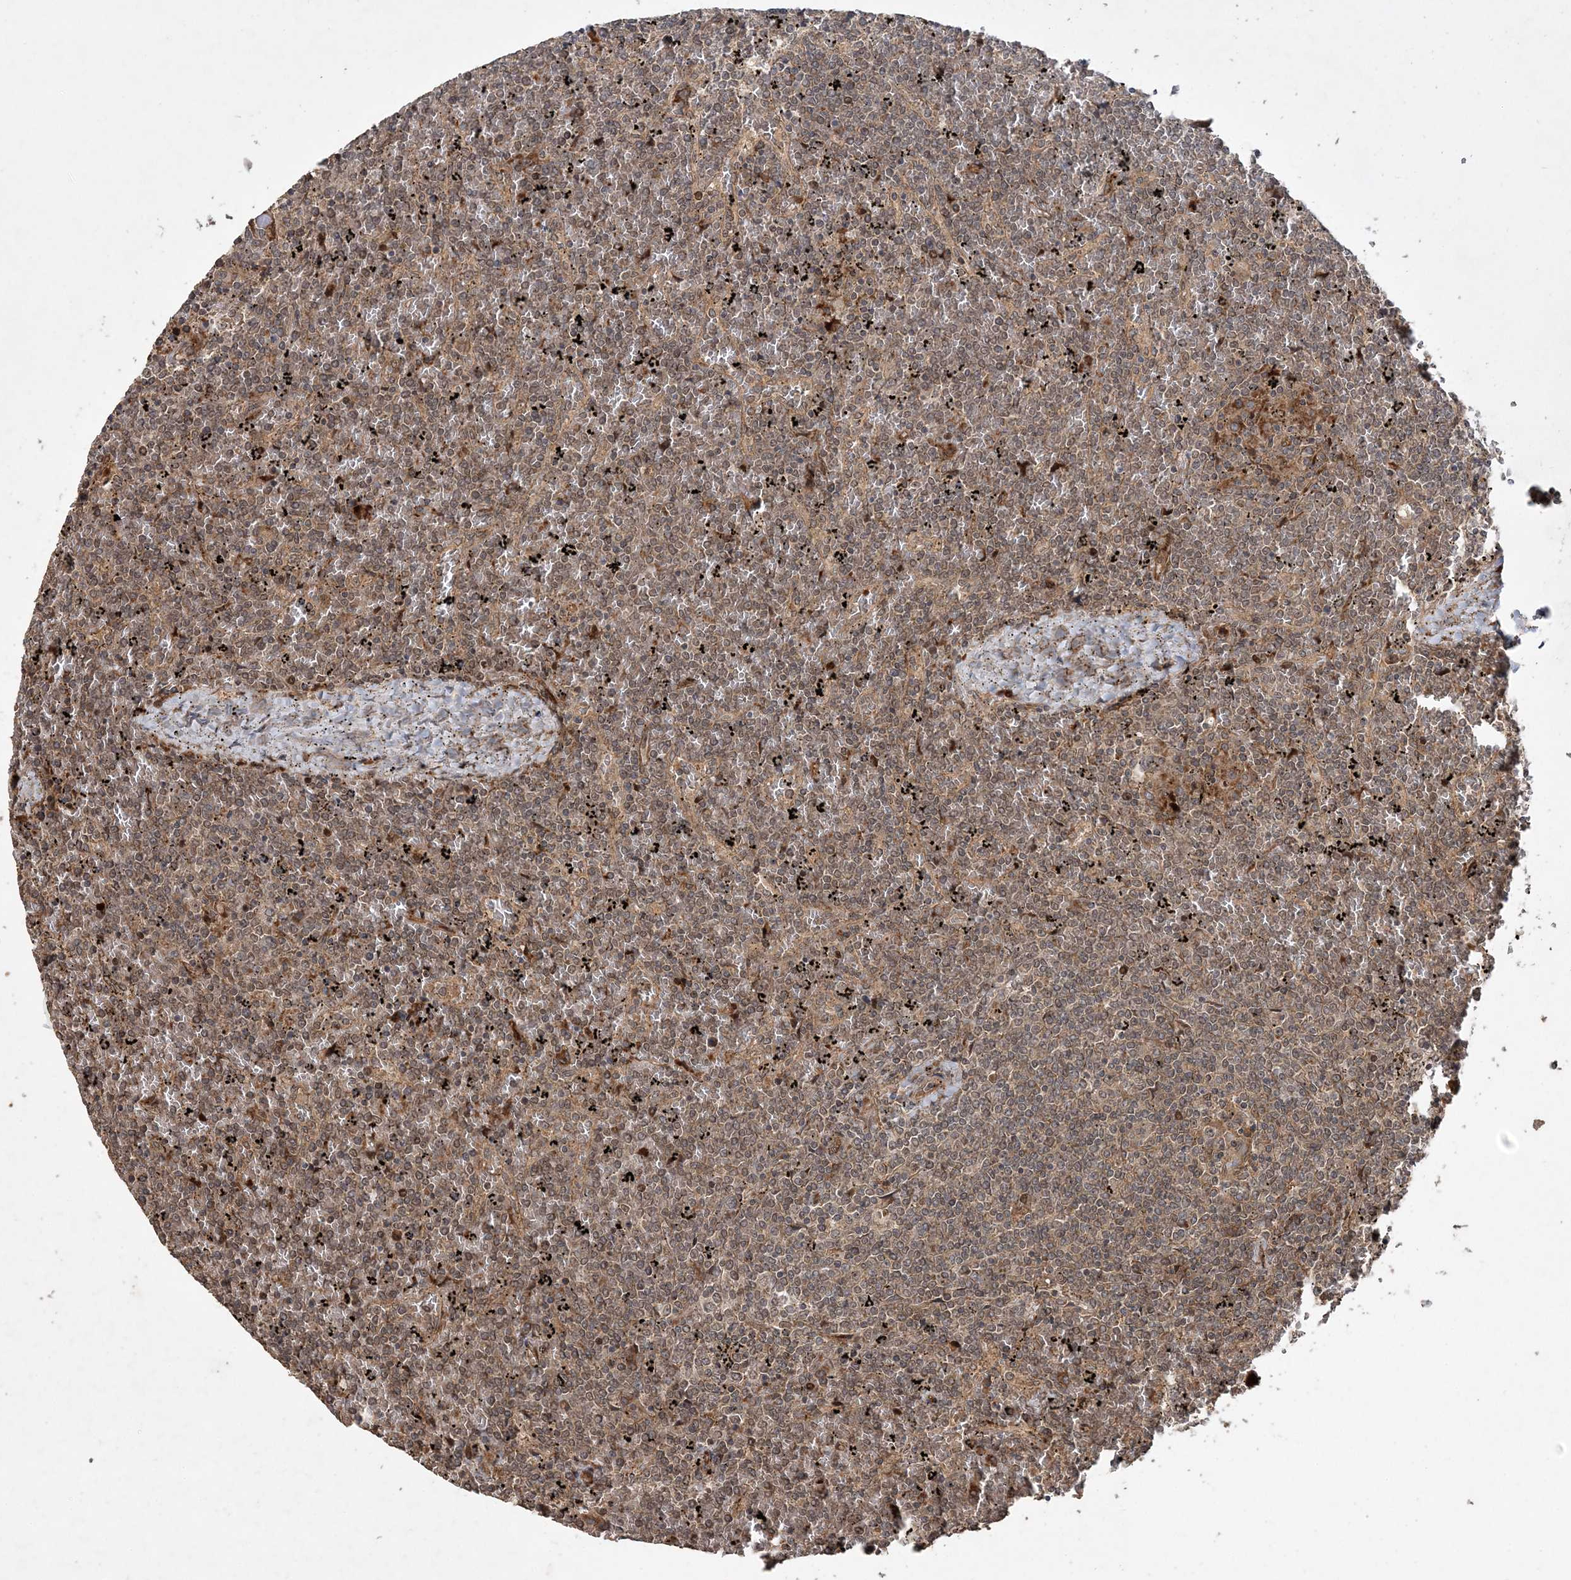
{"staining": {"intensity": "weak", "quantity": ">75%", "location": "cytoplasmic/membranous"}, "tissue": "lymphoma", "cell_type": "Tumor cells", "image_type": "cancer", "snomed": [{"axis": "morphology", "description": "Malignant lymphoma, non-Hodgkin's type, Low grade"}, {"axis": "topography", "description": "Spleen"}], "caption": "Human lymphoma stained with a brown dye reveals weak cytoplasmic/membranous positive expression in approximately >75% of tumor cells.", "gene": "UBTD2", "patient": {"sex": "female", "age": 19}}